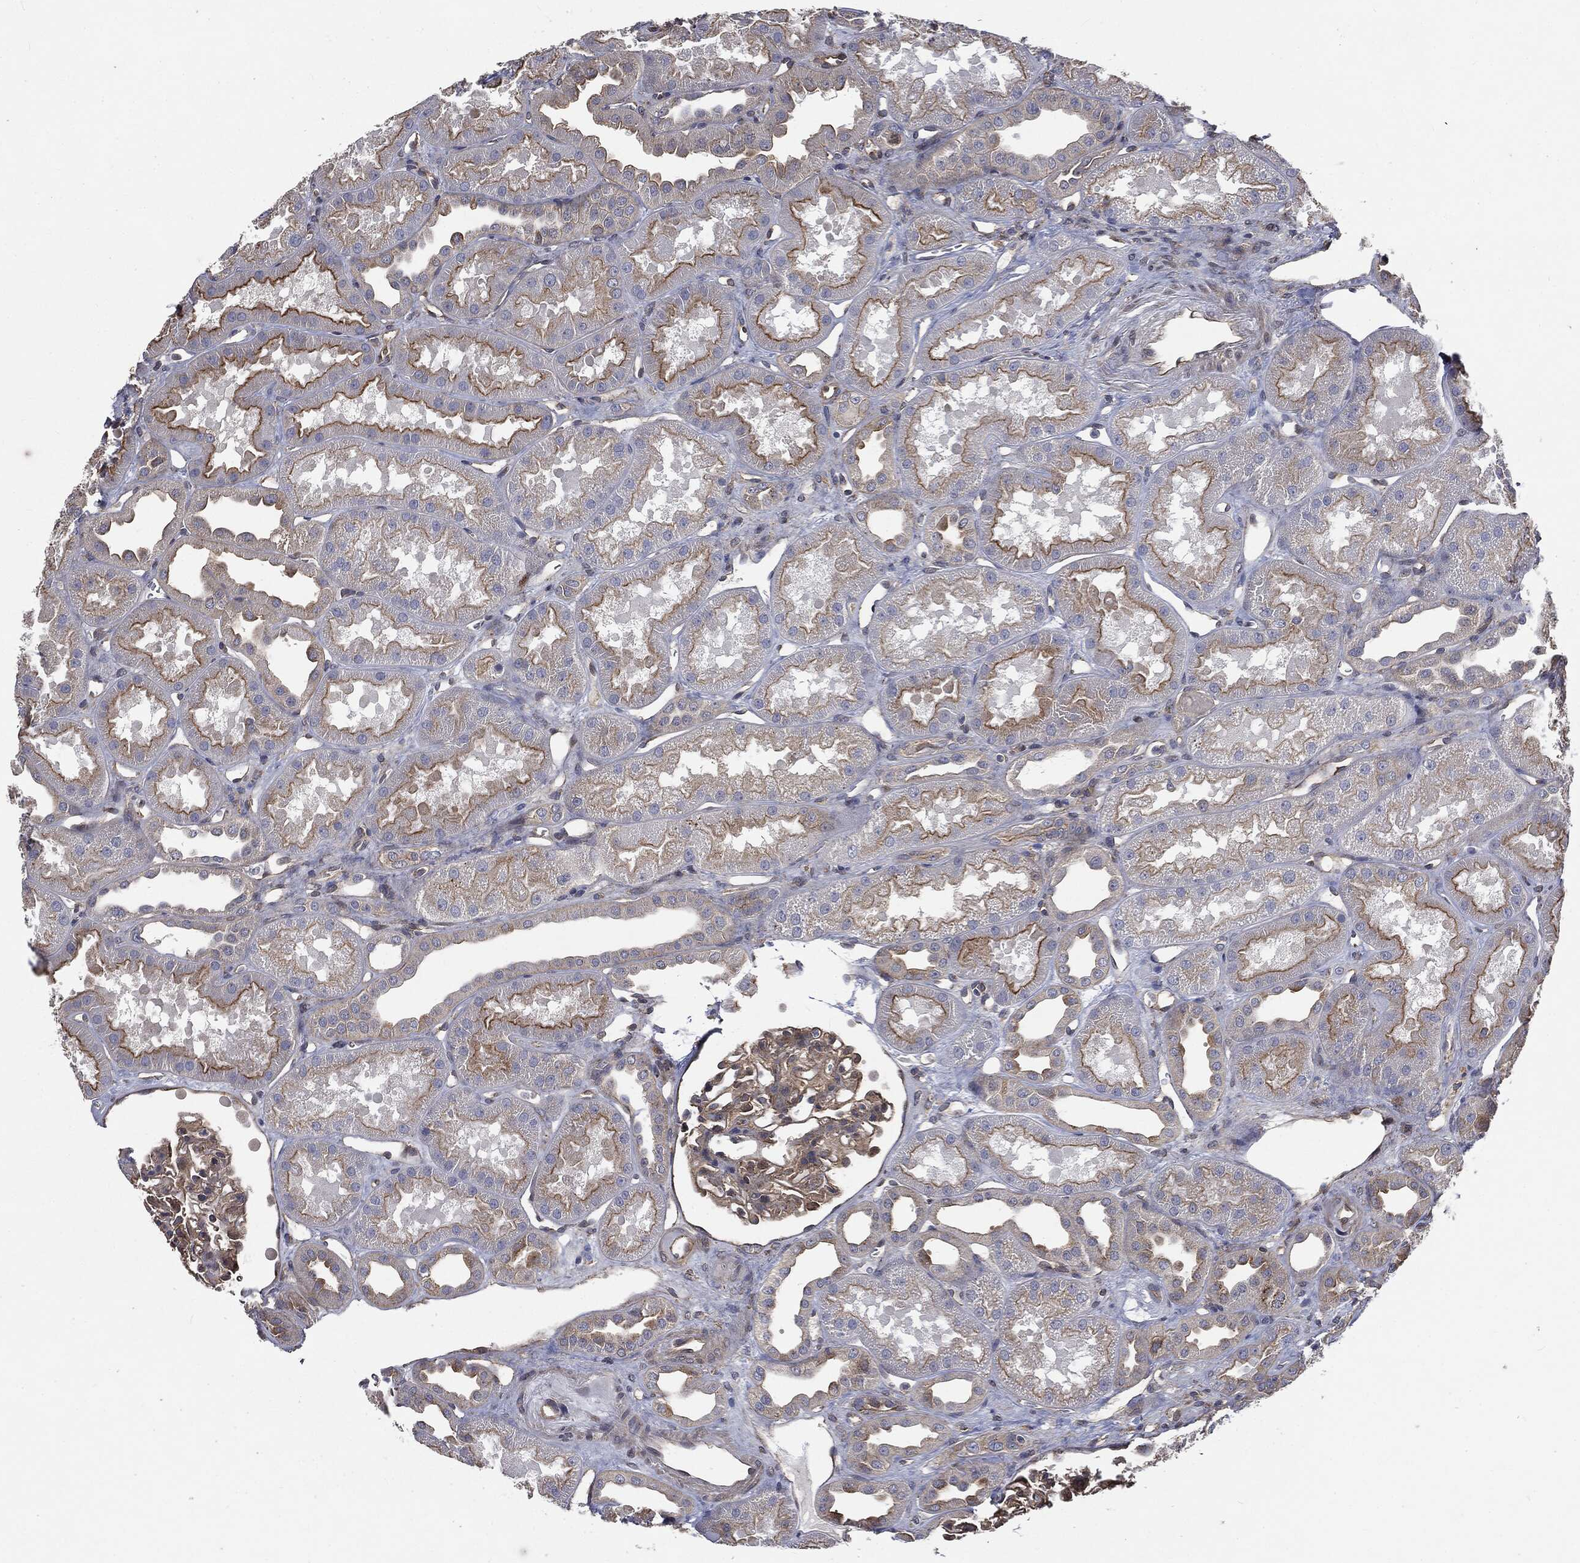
{"staining": {"intensity": "moderate", "quantity": "25%-75%", "location": "cytoplasmic/membranous"}, "tissue": "kidney", "cell_type": "Cells in glomeruli", "image_type": "normal", "snomed": [{"axis": "morphology", "description": "Normal tissue, NOS"}, {"axis": "topography", "description": "Kidney"}], "caption": "An image showing moderate cytoplasmic/membranous positivity in about 25%-75% of cells in glomeruli in normal kidney, as visualized by brown immunohistochemical staining.", "gene": "EPS15L1", "patient": {"sex": "male", "age": 61}}